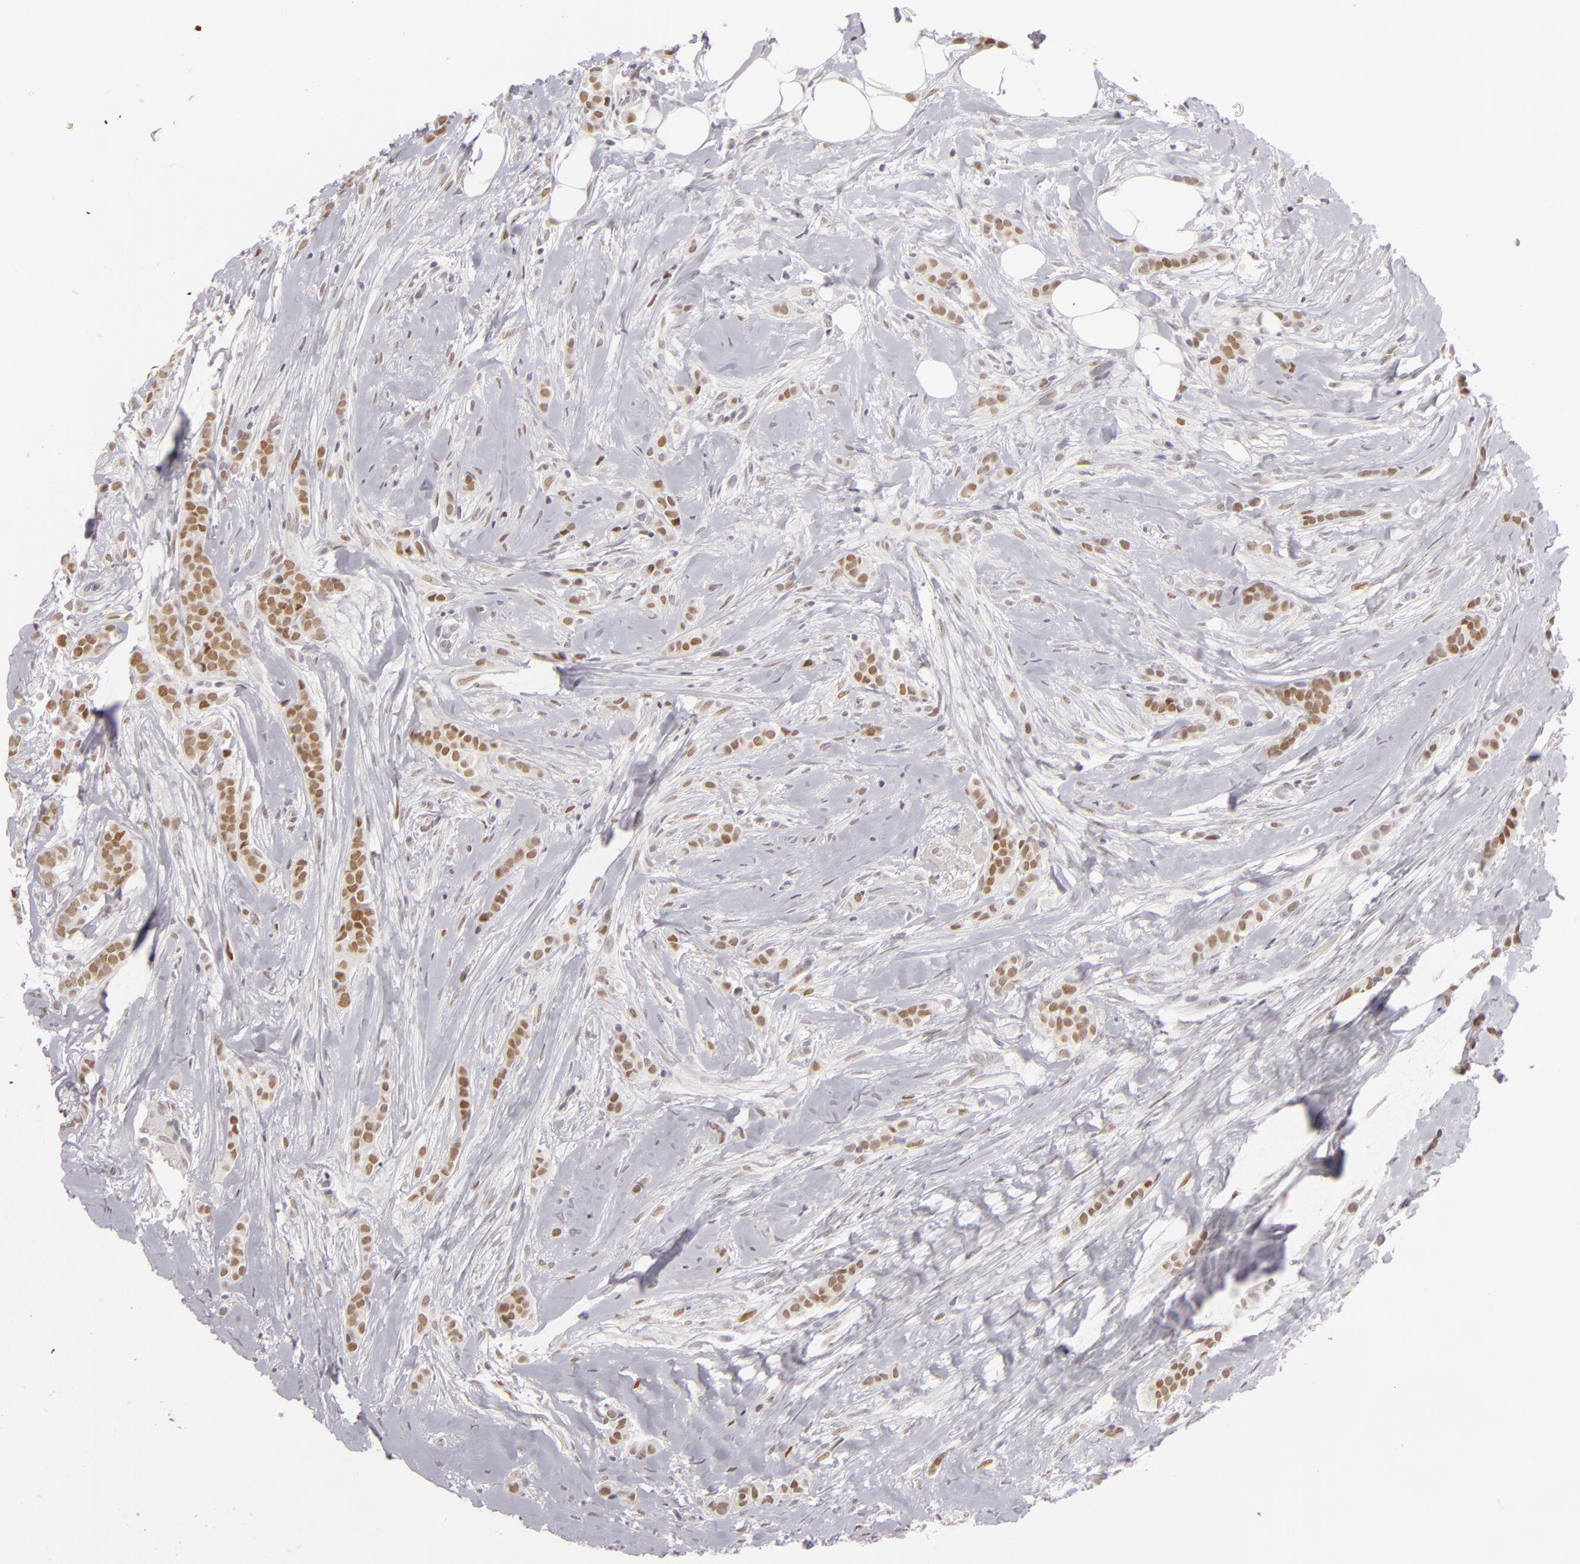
{"staining": {"intensity": "moderate", "quantity": "25%-75%", "location": "nuclear"}, "tissue": "breast cancer", "cell_type": "Tumor cells", "image_type": "cancer", "snomed": [{"axis": "morphology", "description": "Lobular carcinoma"}, {"axis": "topography", "description": "Breast"}], "caption": "The immunohistochemical stain highlights moderate nuclear staining in tumor cells of breast cancer (lobular carcinoma) tissue. (IHC, brightfield microscopy, high magnification).", "gene": "SIX1", "patient": {"sex": "female", "age": 56}}